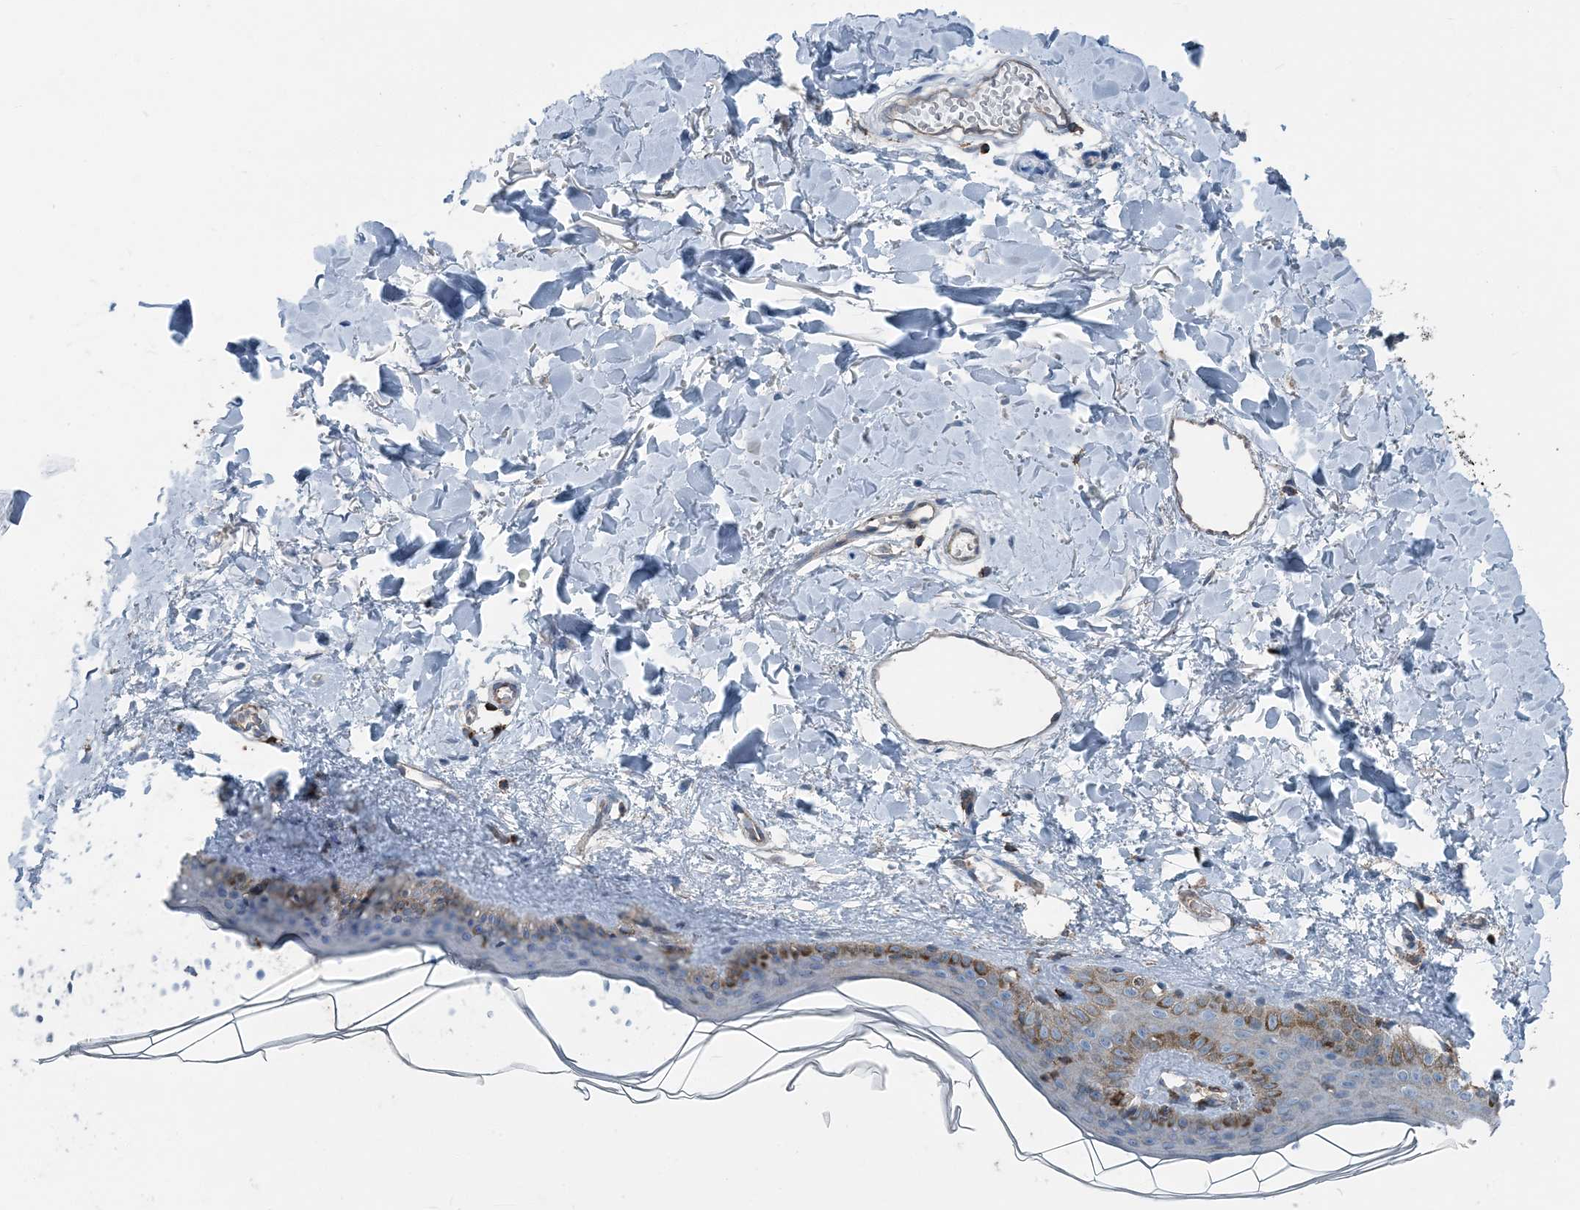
{"staining": {"intensity": "negative", "quantity": "none", "location": "none"}, "tissue": "skin", "cell_type": "Fibroblasts", "image_type": "normal", "snomed": [{"axis": "morphology", "description": "Normal tissue, NOS"}, {"axis": "topography", "description": "Skin"}], "caption": "IHC image of normal skin stained for a protein (brown), which demonstrates no expression in fibroblasts.", "gene": "CFL1", "patient": {"sex": "female", "age": 58}}